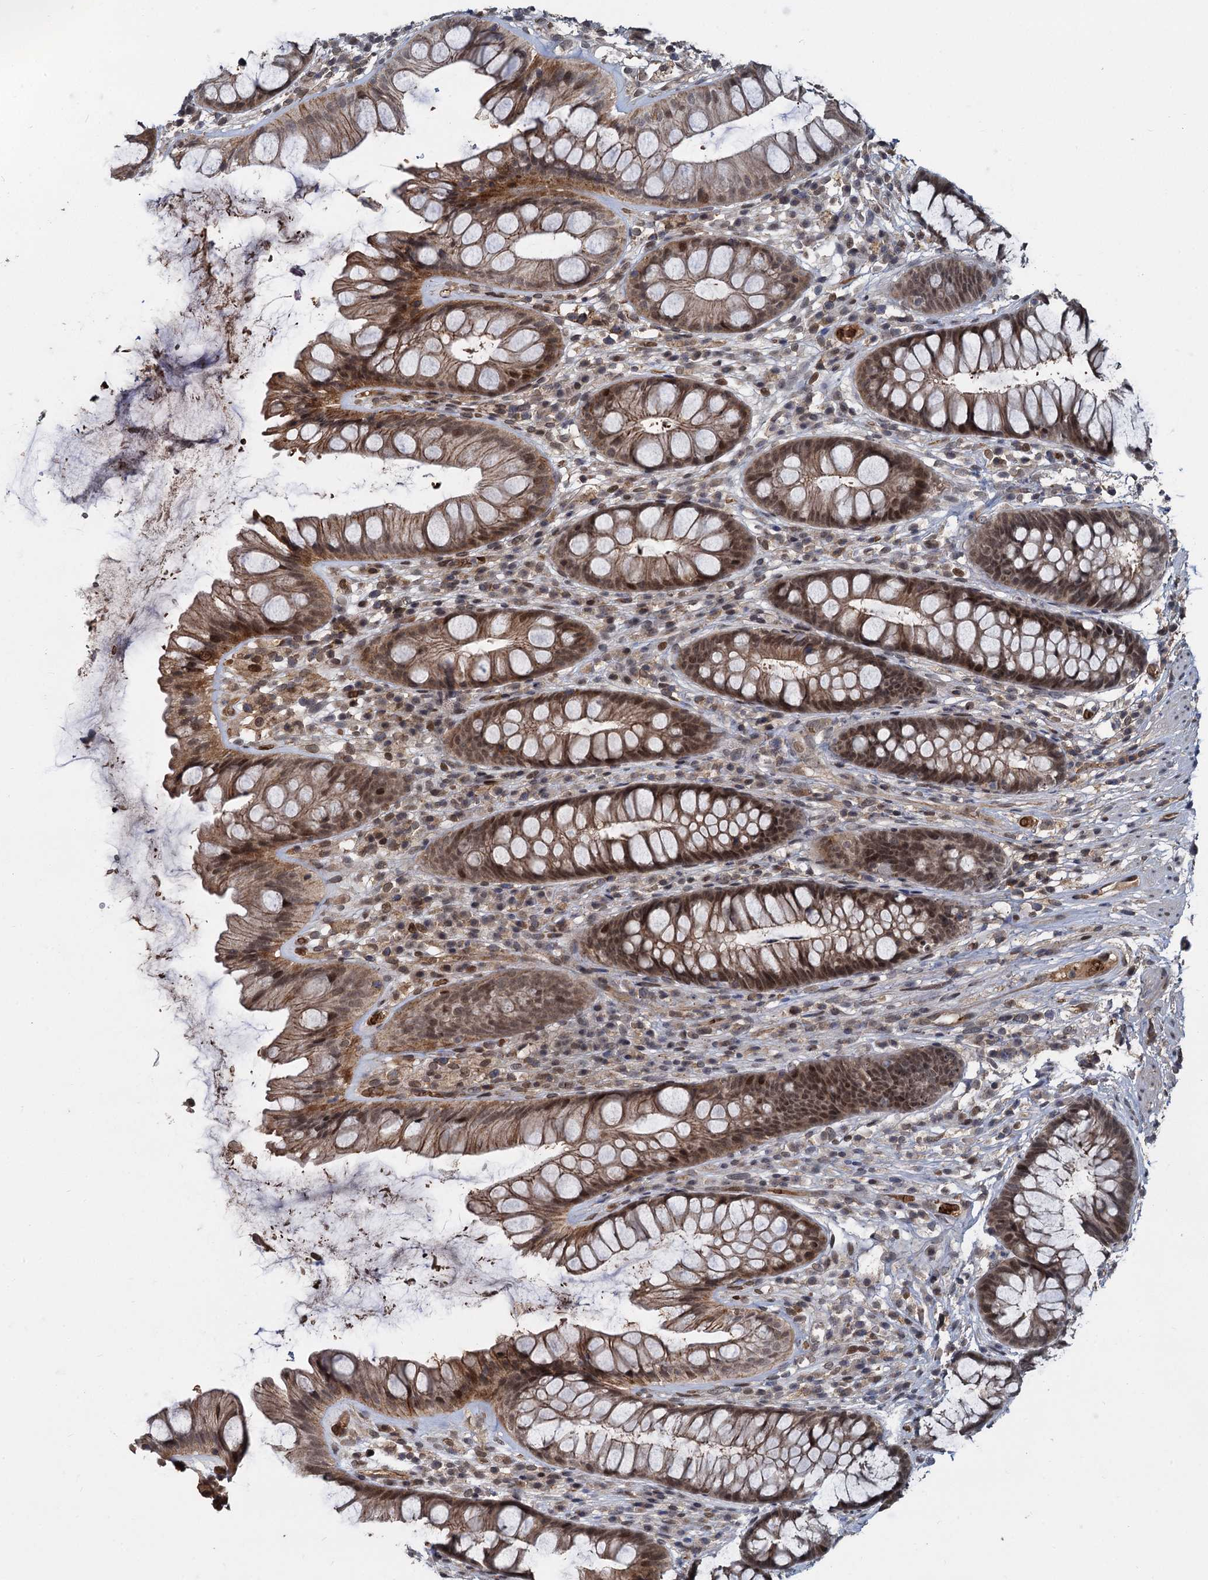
{"staining": {"intensity": "moderate", "quantity": ">75%", "location": "cytoplasmic/membranous,nuclear"}, "tissue": "rectum", "cell_type": "Glandular cells", "image_type": "normal", "snomed": [{"axis": "morphology", "description": "Normal tissue, NOS"}, {"axis": "topography", "description": "Rectum"}], "caption": "Protein expression analysis of unremarkable rectum reveals moderate cytoplasmic/membranous,nuclear positivity in approximately >75% of glandular cells.", "gene": "FANCI", "patient": {"sex": "male", "age": 74}}